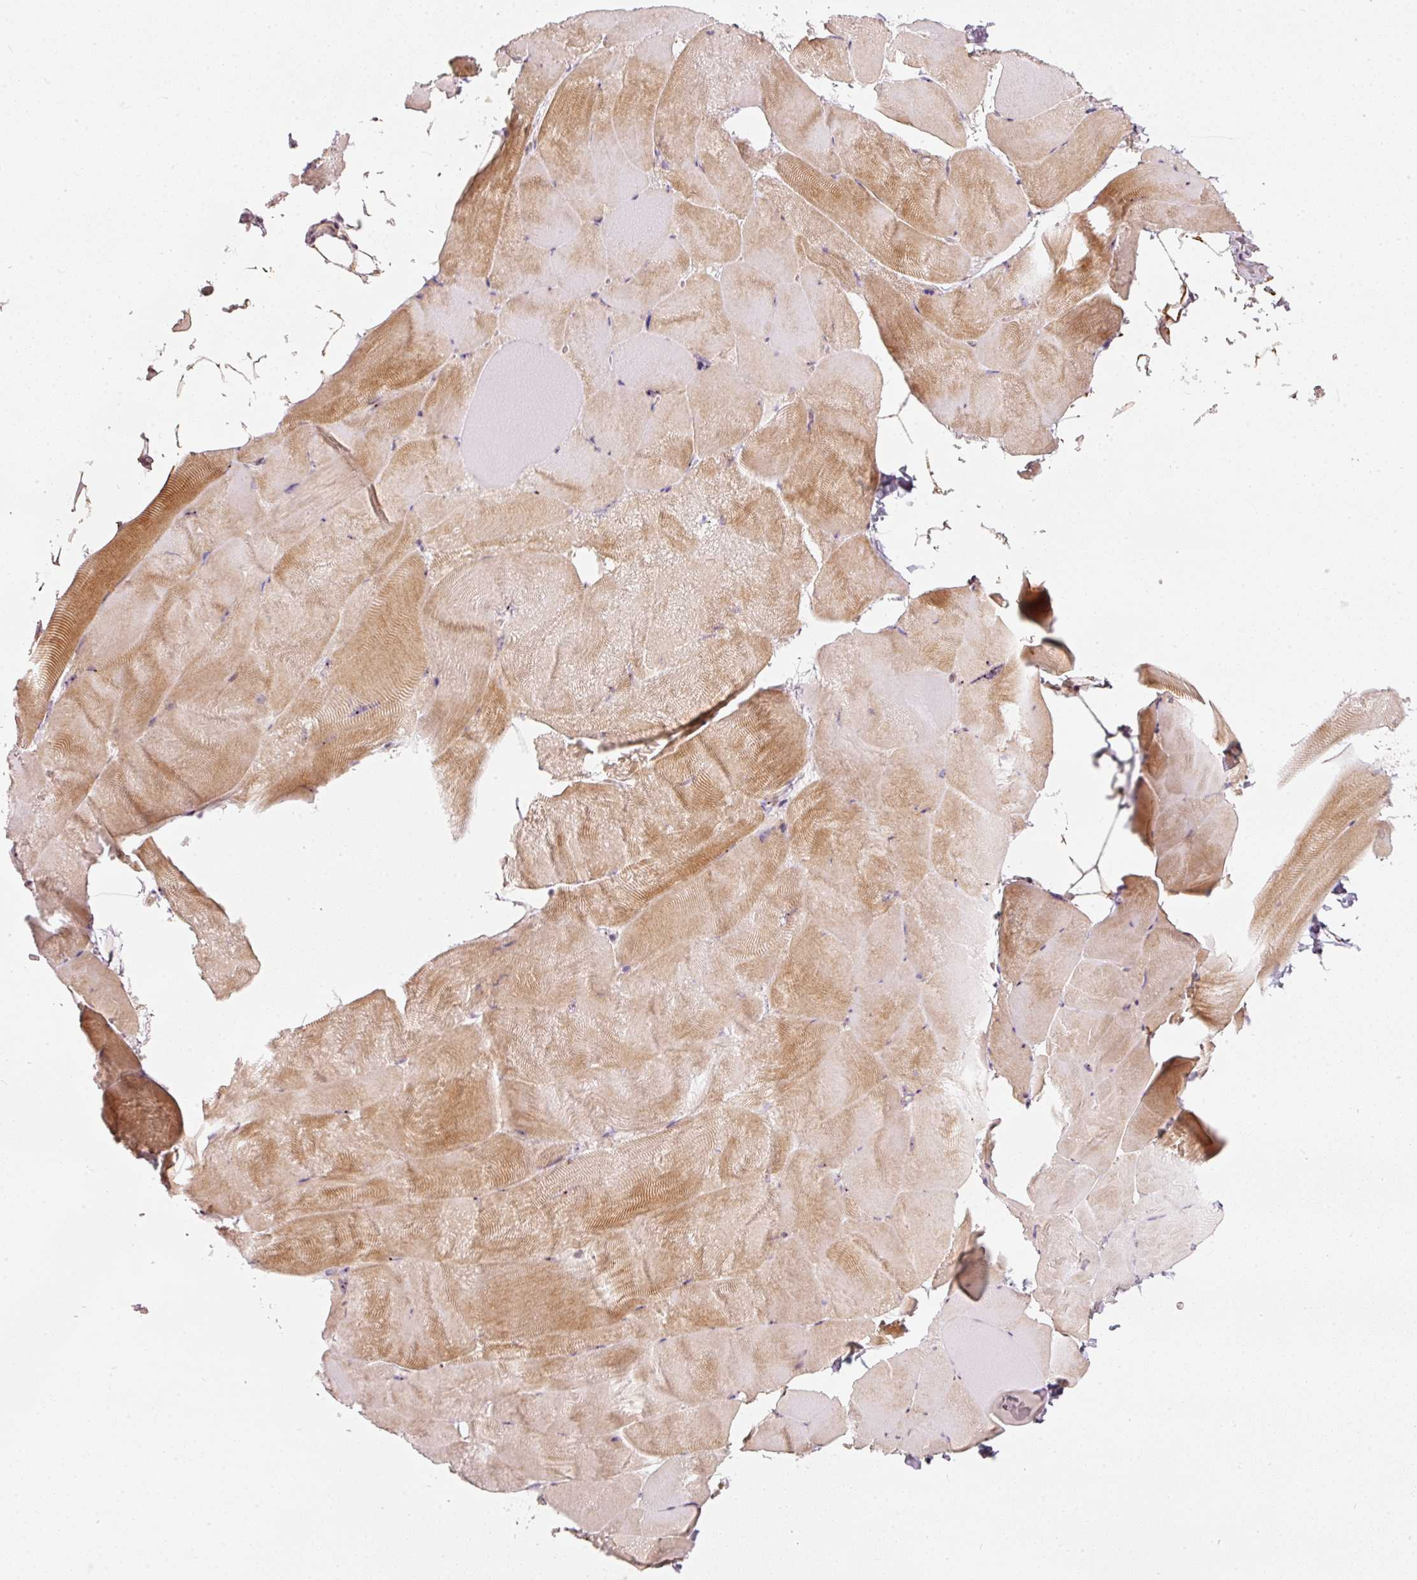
{"staining": {"intensity": "moderate", "quantity": "25%-75%", "location": "cytoplasmic/membranous"}, "tissue": "skeletal muscle", "cell_type": "Myocytes", "image_type": "normal", "snomed": [{"axis": "morphology", "description": "Normal tissue, NOS"}, {"axis": "topography", "description": "Skeletal muscle"}], "caption": "Benign skeletal muscle was stained to show a protein in brown. There is medium levels of moderate cytoplasmic/membranous positivity in about 25%-75% of myocytes.", "gene": "MXRA8", "patient": {"sex": "female", "age": 64}}